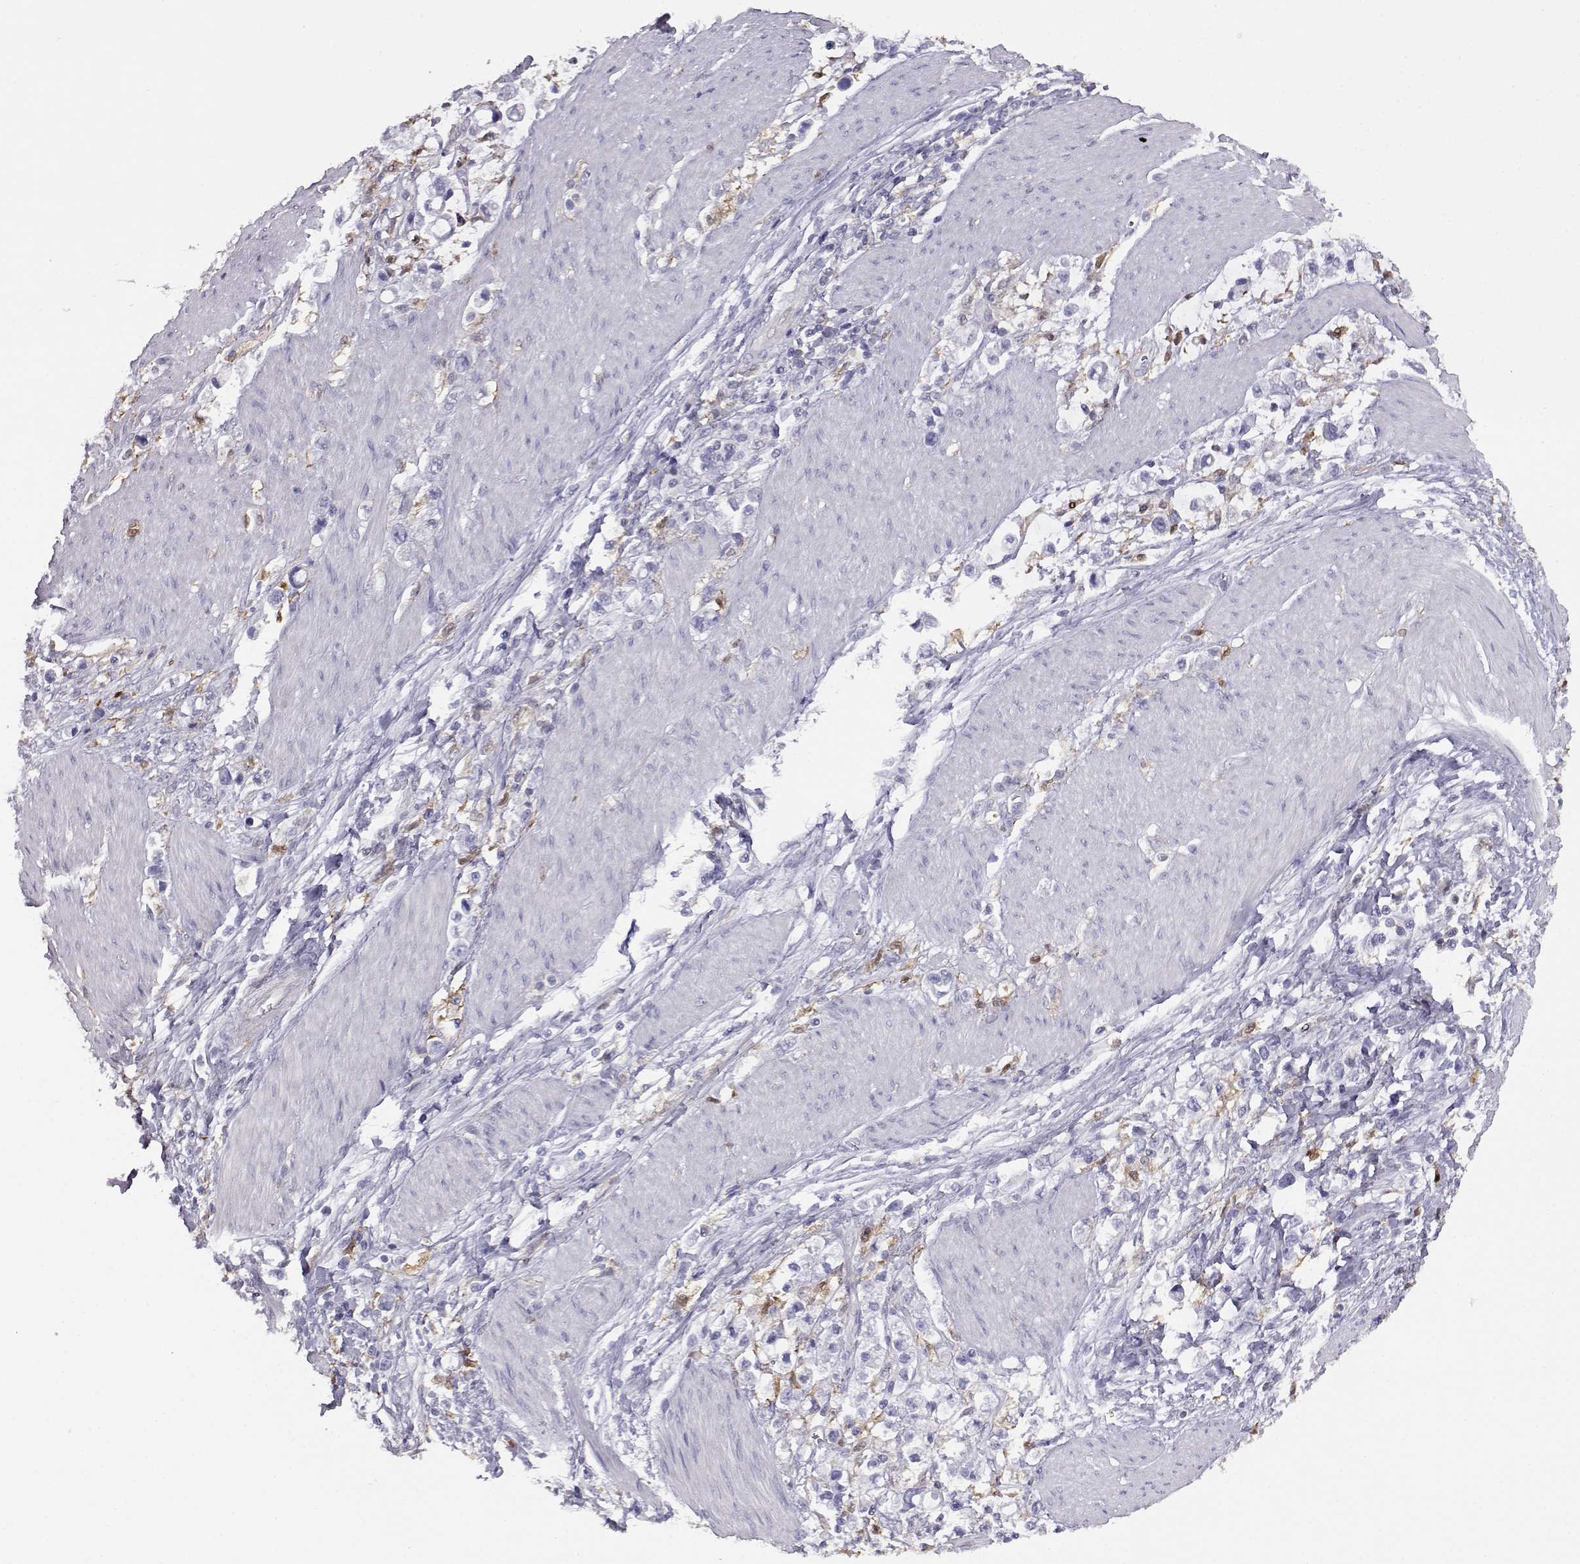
{"staining": {"intensity": "negative", "quantity": "none", "location": "none"}, "tissue": "stomach cancer", "cell_type": "Tumor cells", "image_type": "cancer", "snomed": [{"axis": "morphology", "description": "Adenocarcinoma, NOS"}, {"axis": "topography", "description": "Stomach"}], "caption": "Tumor cells are negative for brown protein staining in adenocarcinoma (stomach).", "gene": "AKR1B1", "patient": {"sex": "male", "age": 63}}